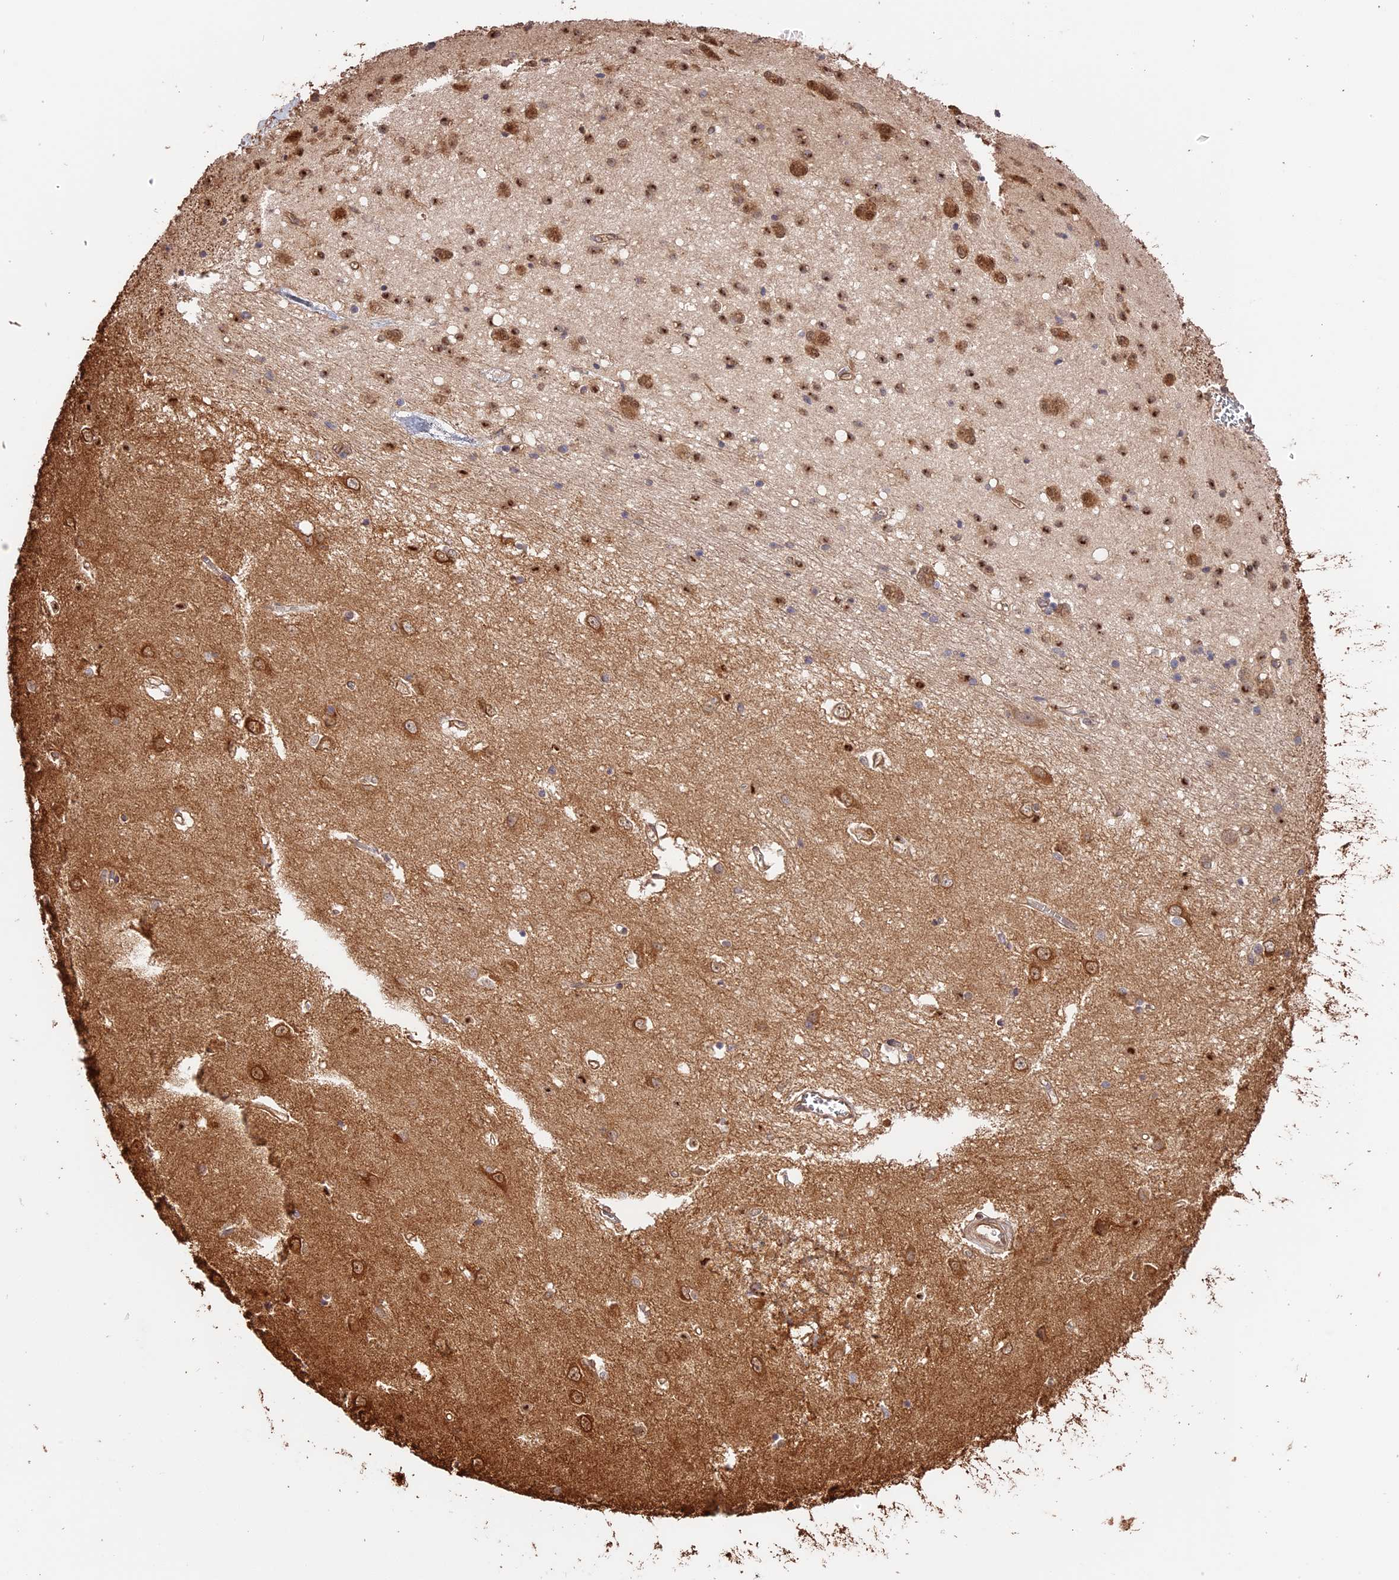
{"staining": {"intensity": "moderate", "quantity": ">75%", "location": "cytoplasmic/membranous,nuclear"}, "tissue": "caudate", "cell_type": "Glial cells", "image_type": "normal", "snomed": [{"axis": "morphology", "description": "Normal tissue, NOS"}, {"axis": "topography", "description": "Lateral ventricle wall"}], "caption": "Brown immunohistochemical staining in benign caudate exhibits moderate cytoplasmic/membranous,nuclear positivity in about >75% of glial cells.", "gene": "PPP1R37", "patient": {"sex": "male", "age": 37}}